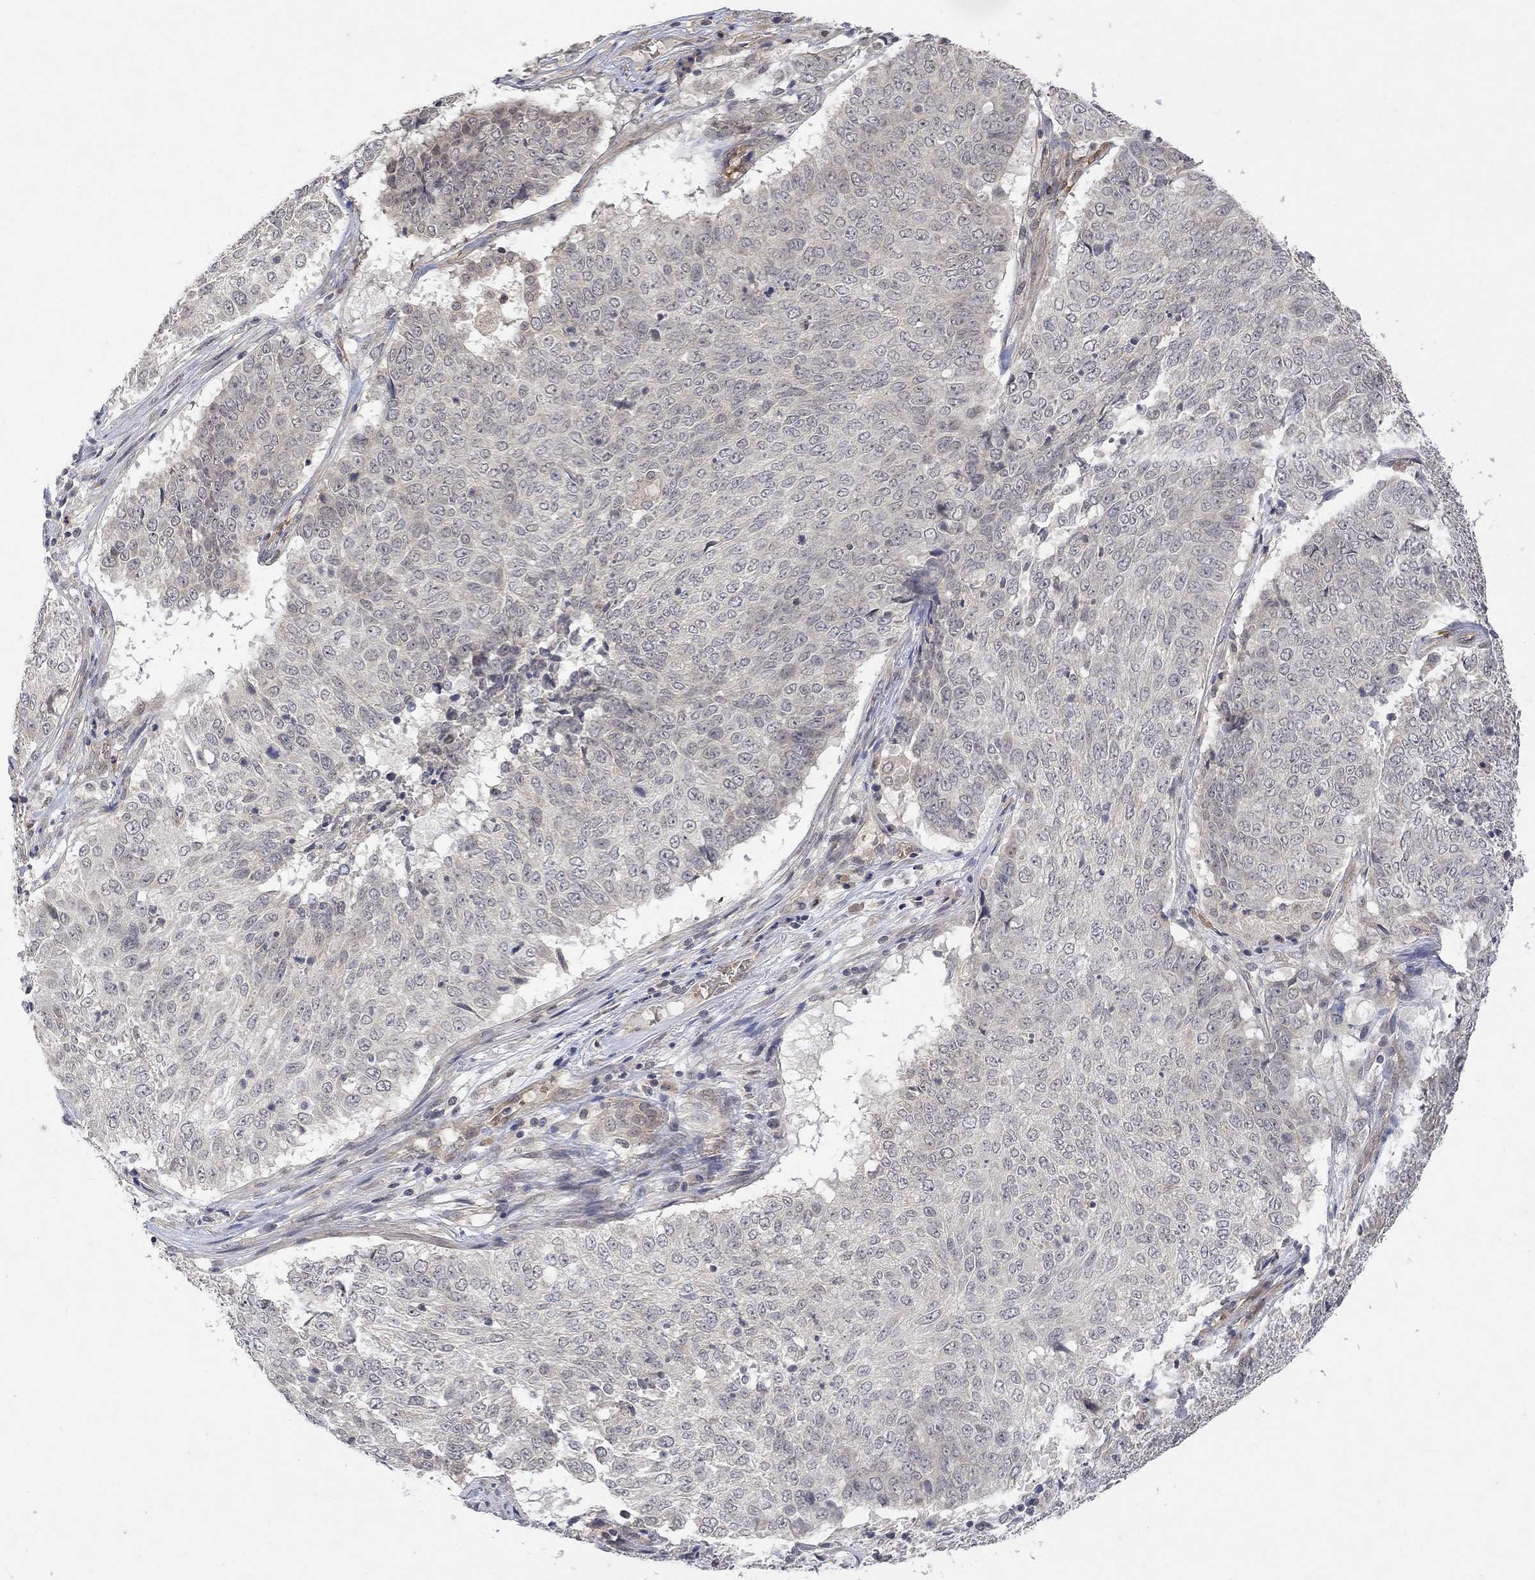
{"staining": {"intensity": "negative", "quantity": "none", "location": "none"}, "tissue": "lung cancer", "cell_type": "Tumor cells", "image_type": "cancer", "snomed": [{"axis": "morphology", "description": "Squamous cell carcinoma, NOS"}, {"axis": "topography", "description": "Lung"}], "caption": "Tumor cells are negative for protein expression in human lung cancer (squamous cell carcinoma).", "gene": "GRIN2D", "patient": {"sex": "male", "age": 64}}